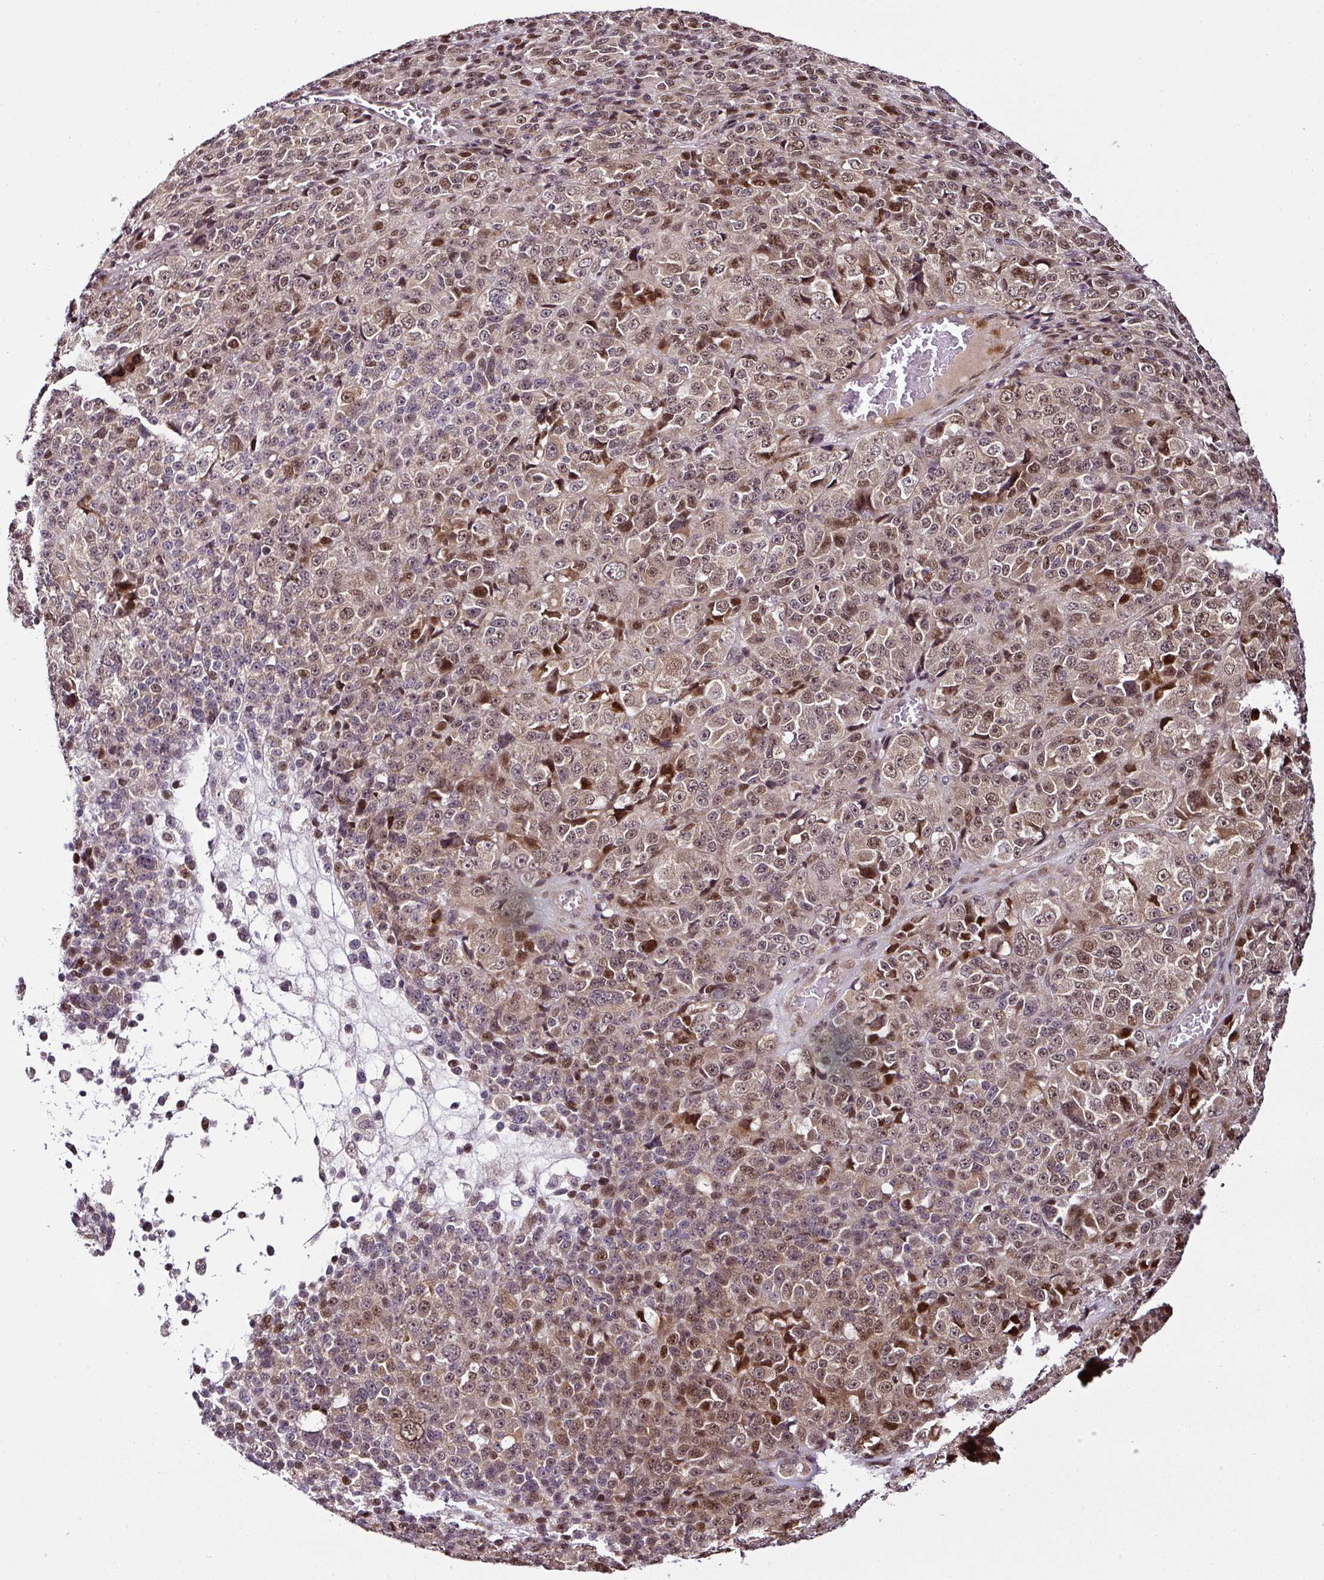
{"staining": {"intensity": "moderate", "quantity": "<25%", "location": "nuclear"}, "tissue": "melanoma", "cell_type": "Tumor cells", "image_type": "cancer", "snomed": [{"axis": "morphology", "description": "Malignant melanoma, Metastatic site"}, {"axis": "topography", "description": "Brain"}], "caption": "High-power microscopy captured an IHC image of melanoma, revealing moderate nuclear staining in about <25% of tumor cells. (Stains: DAB in brown, nuclei in blue, Microscopy: brightfield microscopy at high magnification).", "gene": "COPRS", "patient": {"sex": "female", "age": 56}}